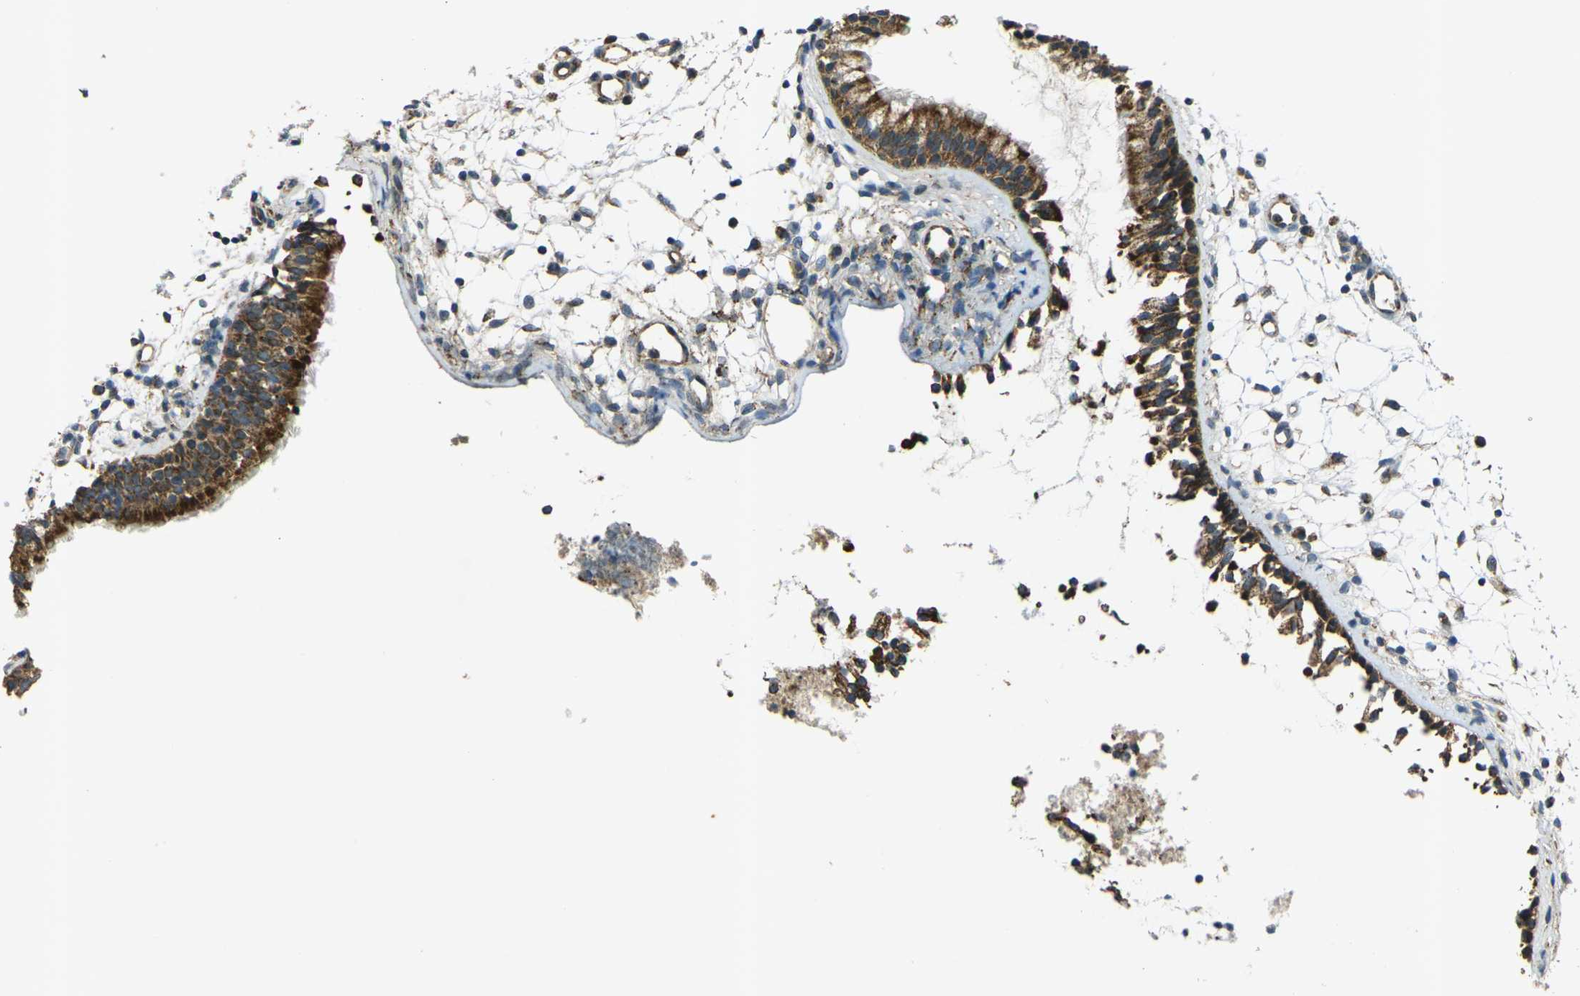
{"staining": {"intensity": "strong", "quantity": ">75%", "location": "cytoplasmic/membranous"}, "tissue": "nasopharynx", "cell_type": "Respiratory epithelial cells", "image_type": "normal", "snomed": [{"axis": "morphology", "description": "Normal tissue, NOS"}, {"axis": "topography", "description": "Nasopharynx"}], "caption": "Strong cytoplasmic/membranous protein staining is seen in approximately >75% of respiratory epithelial cells in nasopharynx. Immunohistochemistry stains the protein in brown and the nuclei are stained blue.", "gene": "IGF1R", "patient": {"sex": "male", "age": 21}}